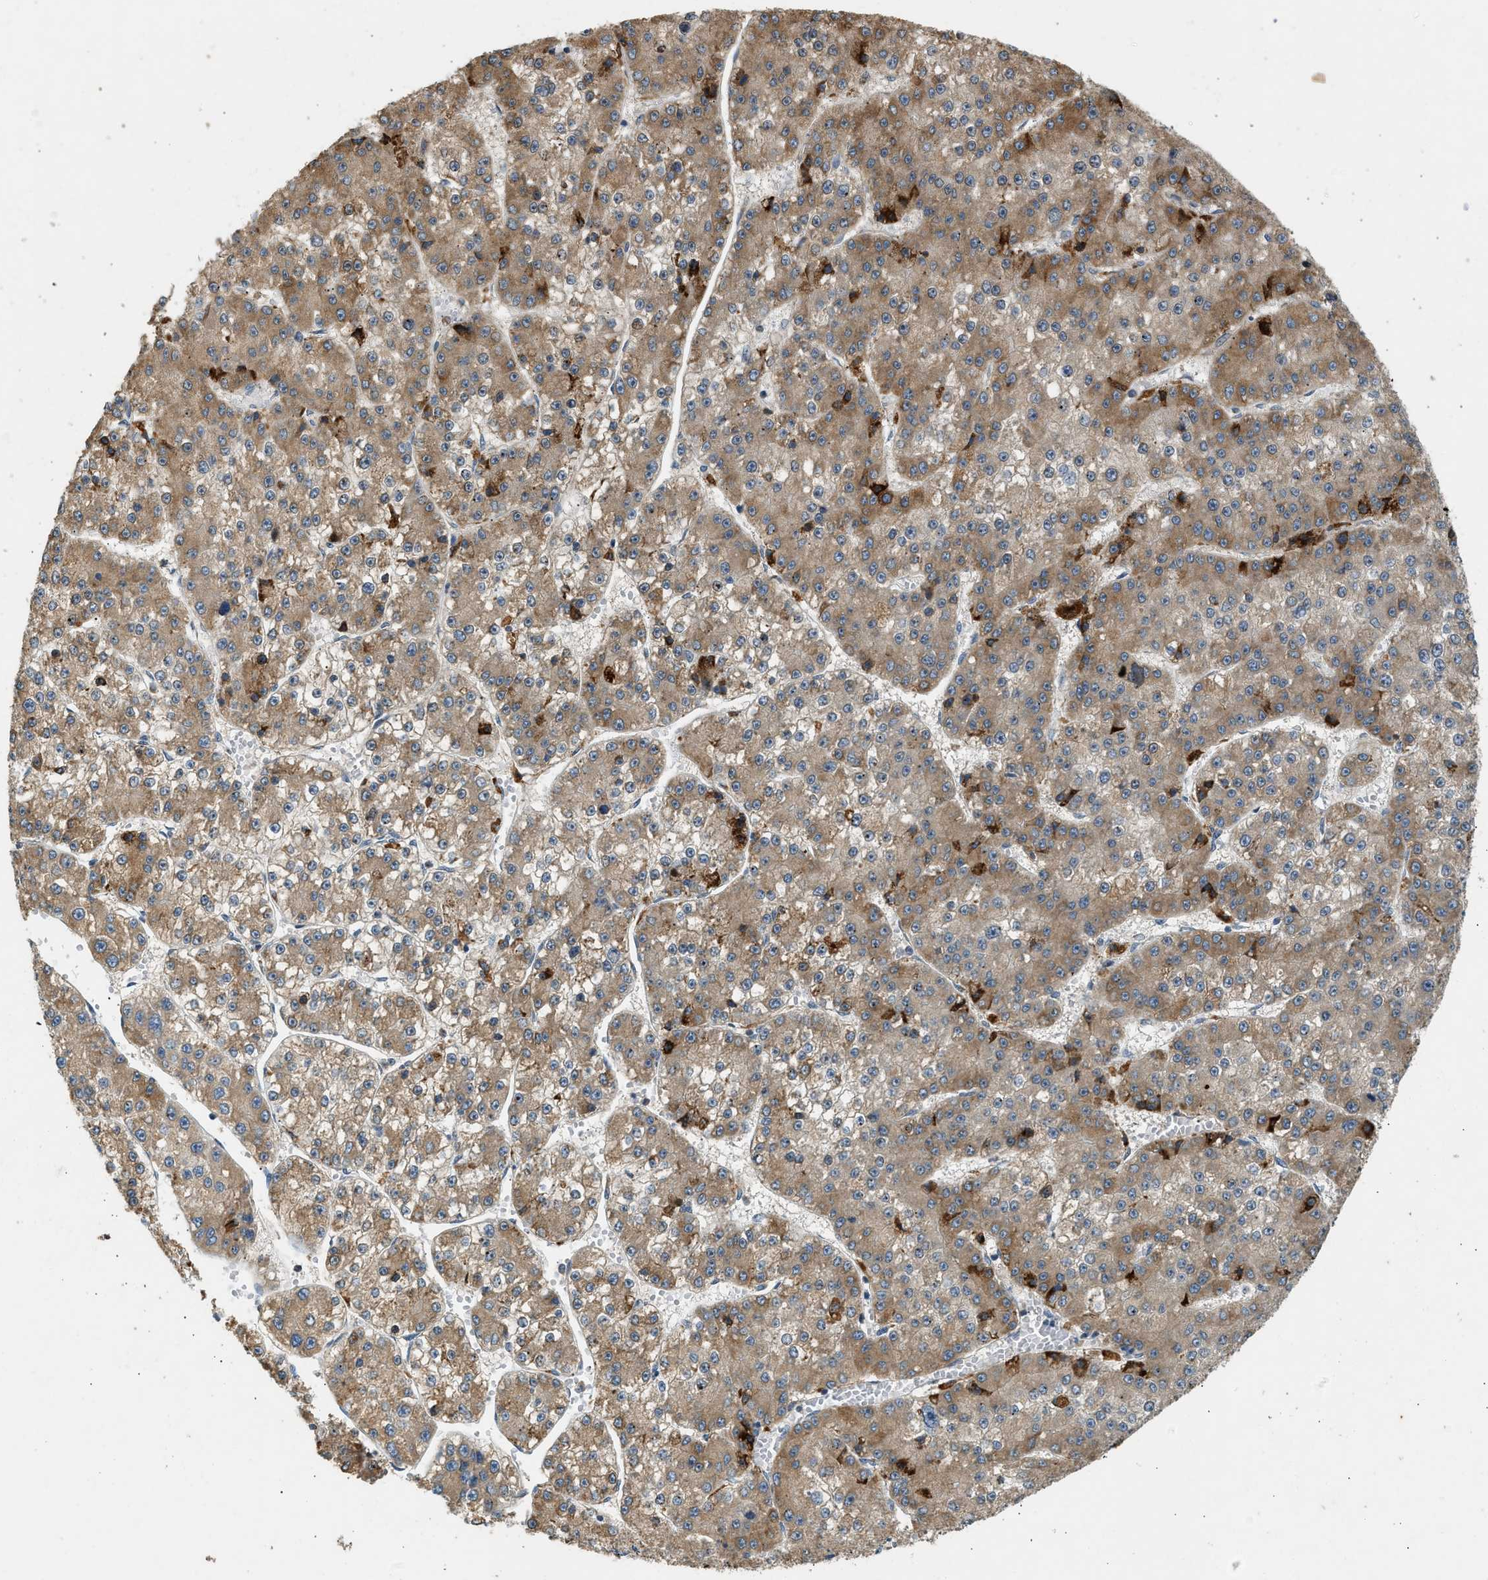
{"staining": {"intensity": "moderate", "quantity": ">75%", "location": "cytoplasmic/membranous"}, "tissue": "liver cancer", "cell_type": "Tumor cells", "image_type": "cancer", "snomed": [{"axis": "morphology", "description": "Carcinoma, Hepatocellular, NOS"}, {"axis": "topography", "description": "Liver"}], "caption": "Immunohistochemical staining of liver cancer (hepatocellular carcinoma) reveals medium levels of moderate cytoplasmic/membranous expression in about >75% of tumor cells.", "gene": "CTSB", "patient": {"sex": "female", "age": 73}}